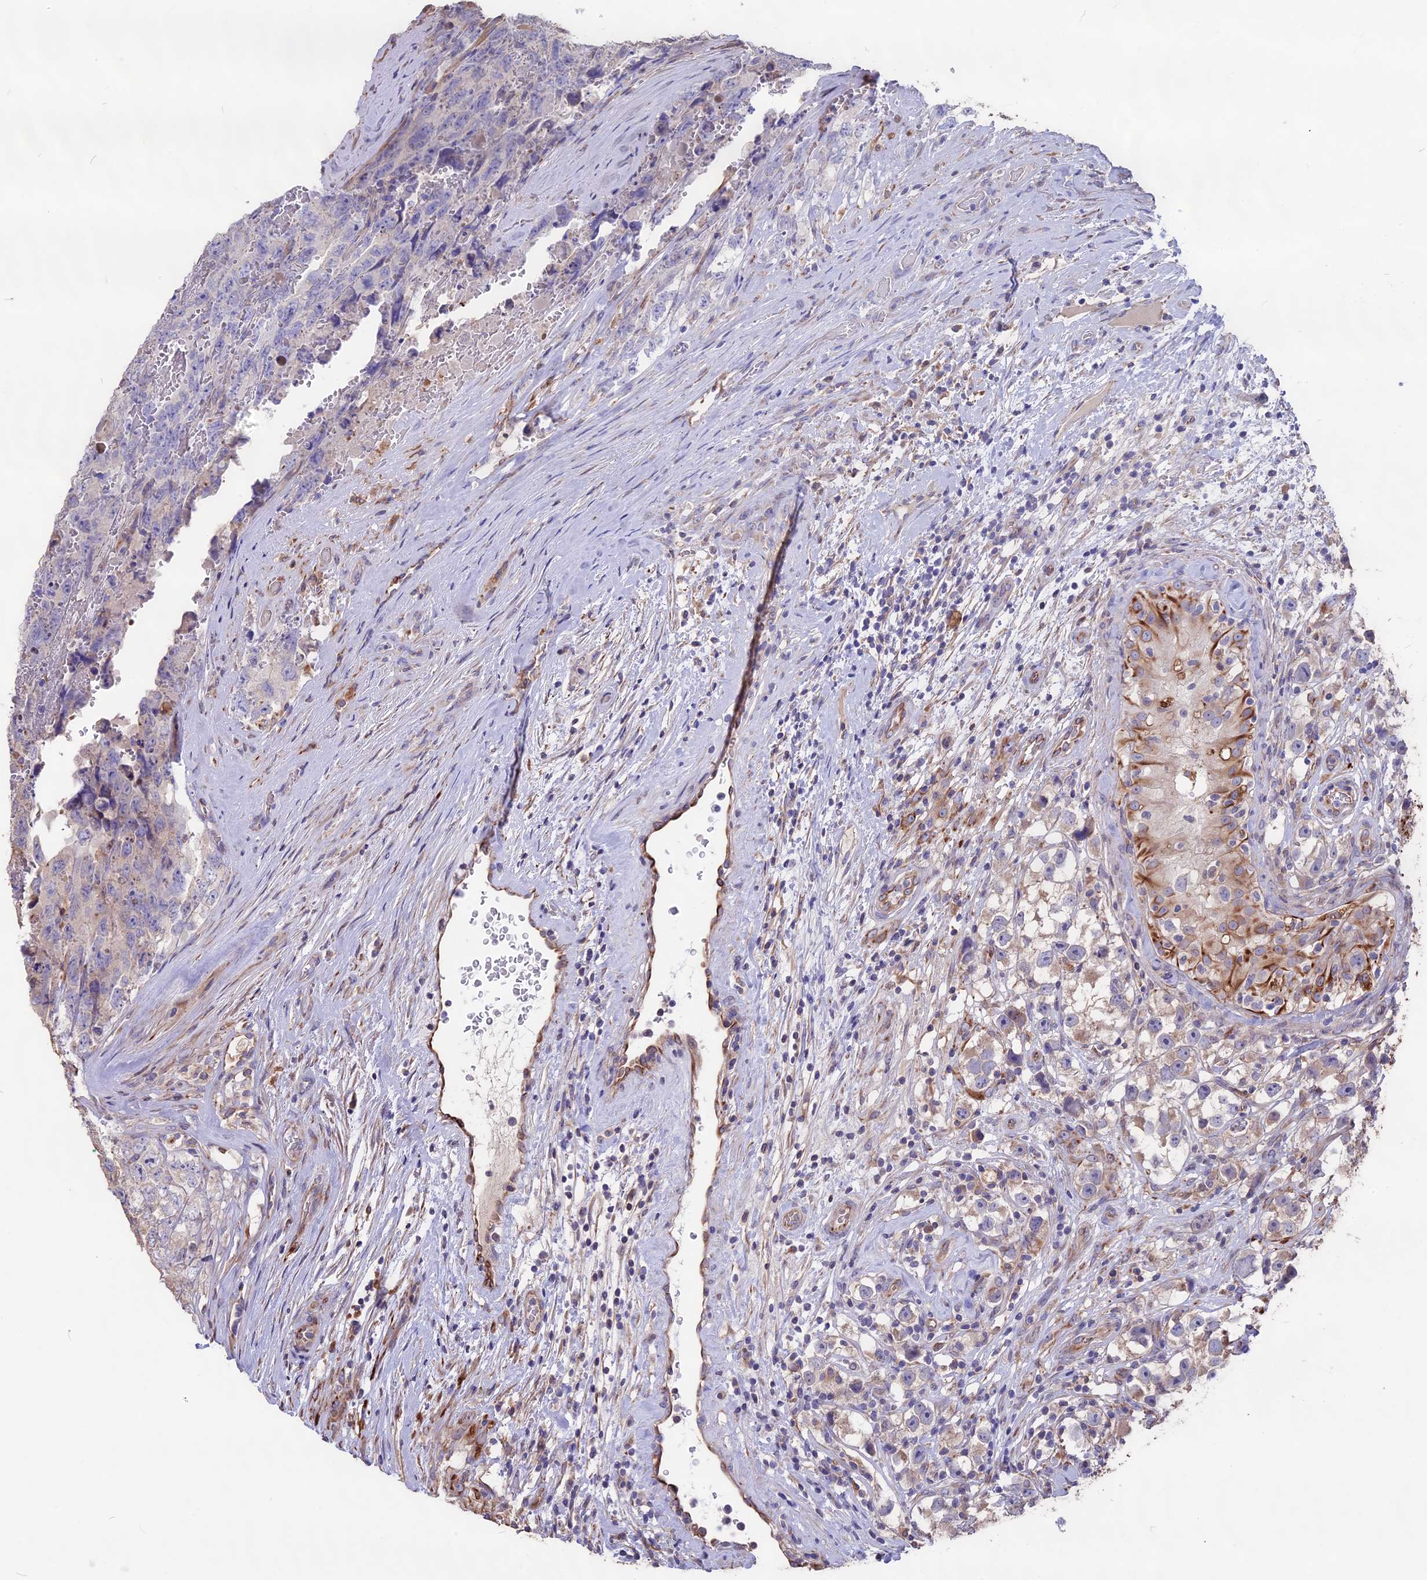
{"staining": {"intensity": "negative", "quantity": "none", "location": "none"}, "tissue": "testis cancer", "cell_type": "Tumor cells", "image_type": "cancer", "snomed": [{"axis": "morphology", "description": "Carcinoma, Embryonal, NOS"}, {"axis": "topography", "description": "Testis"}], "caption": "IHC micrograph of neoplastic tissue: testis cancer stained with DAB (3,3'-diaminobenzidine) demonstrates no significant protein positivity in tumor cells.", "gene": "SEH1L", "patient": {"sex": "male", "age": 45}}